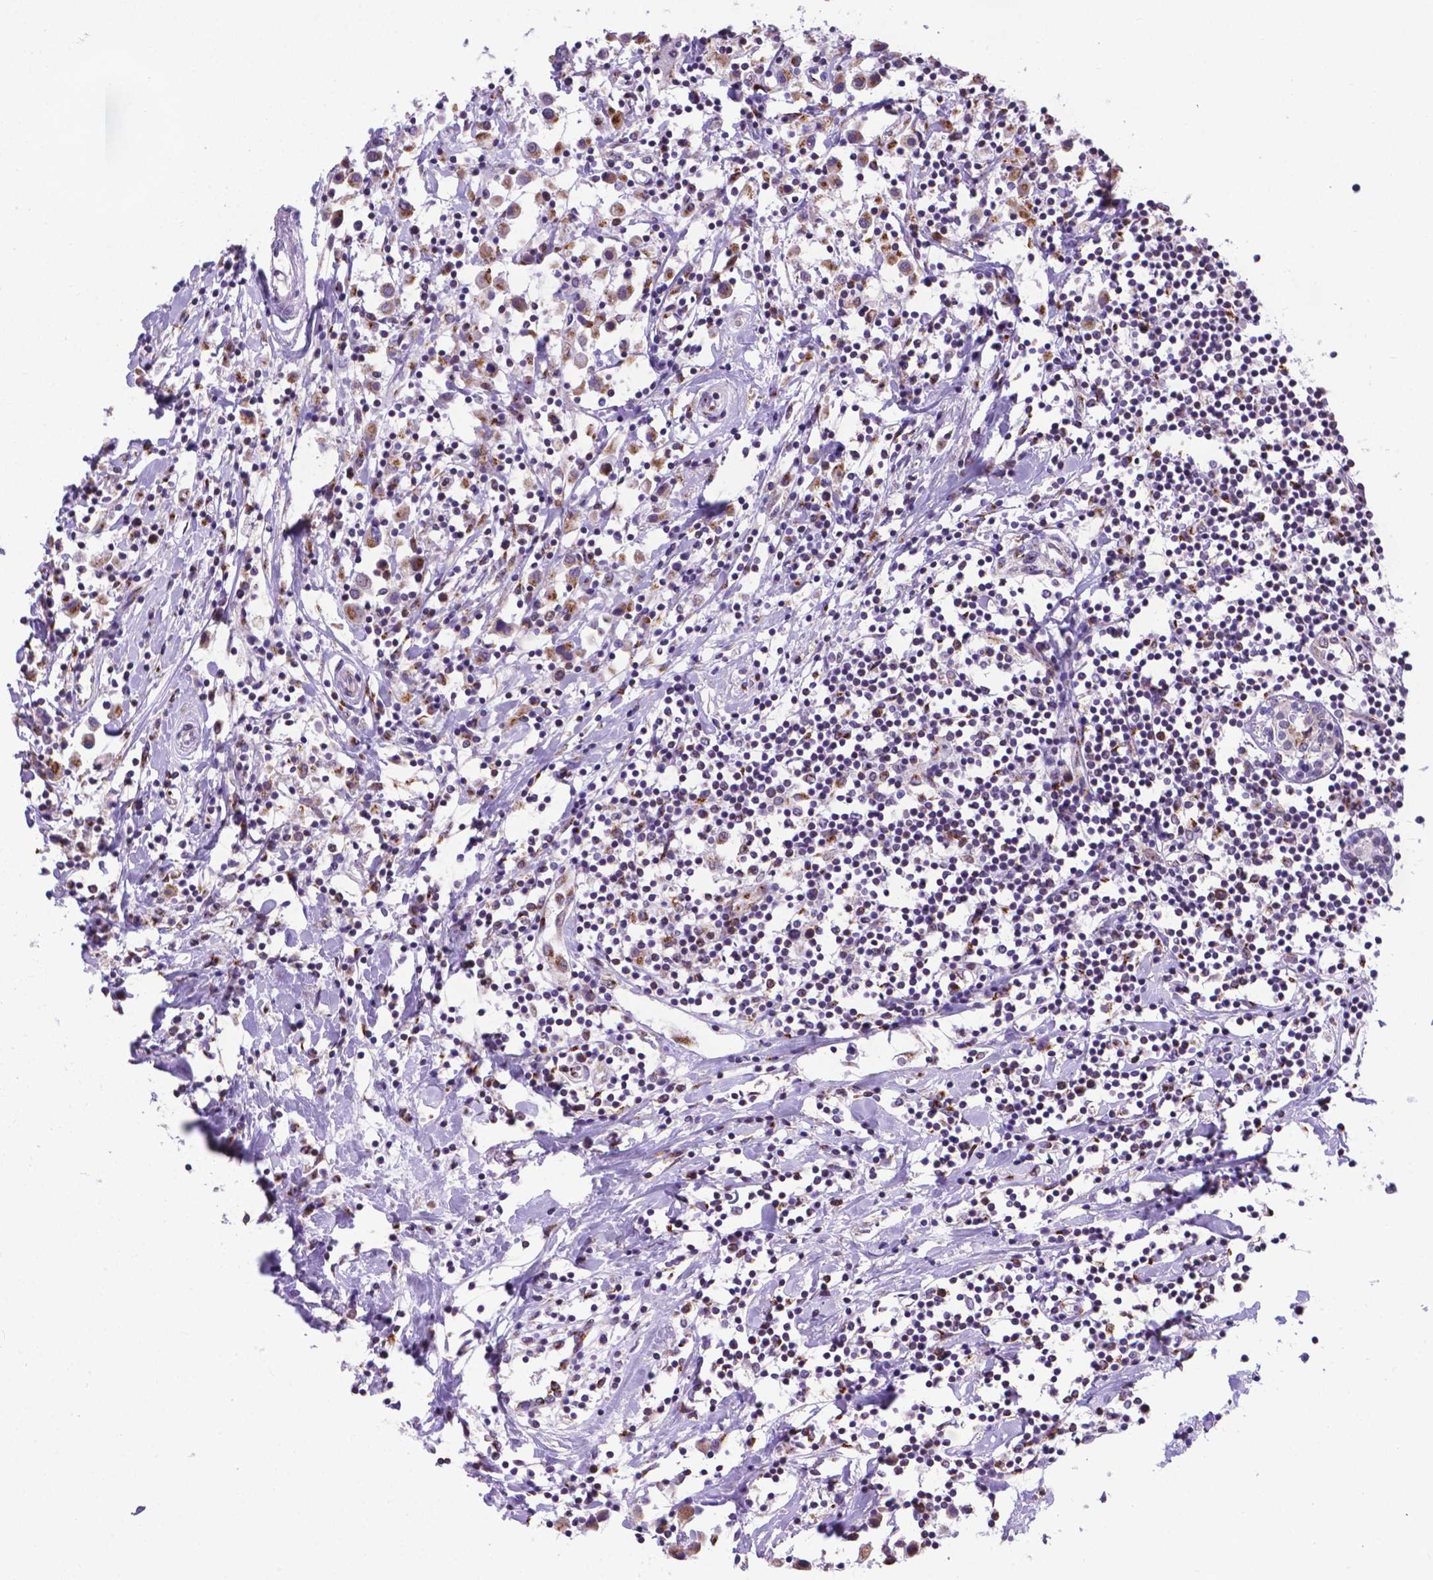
{"staining": {"intensity": "moderate", "quantity": ">75%", "location": "cytoplasmic/membranous"}, "tissue": "breast cancer", "cell_type": "Tumor cells", "image_type": "cancer", "snomed": [{"axis": "morphology", "description": "Duct carcinoma"}, {"axis": "topography", "description": "Breast"}], "caption": "A medium amount of moderate cytoplasmic/membranous staining is present in about >75% of tumor cells in infiltrating ductal carcinoma (breast) tissue.", "gene": "MRPL10", "patient": {"sex": "female", "age": 61}}